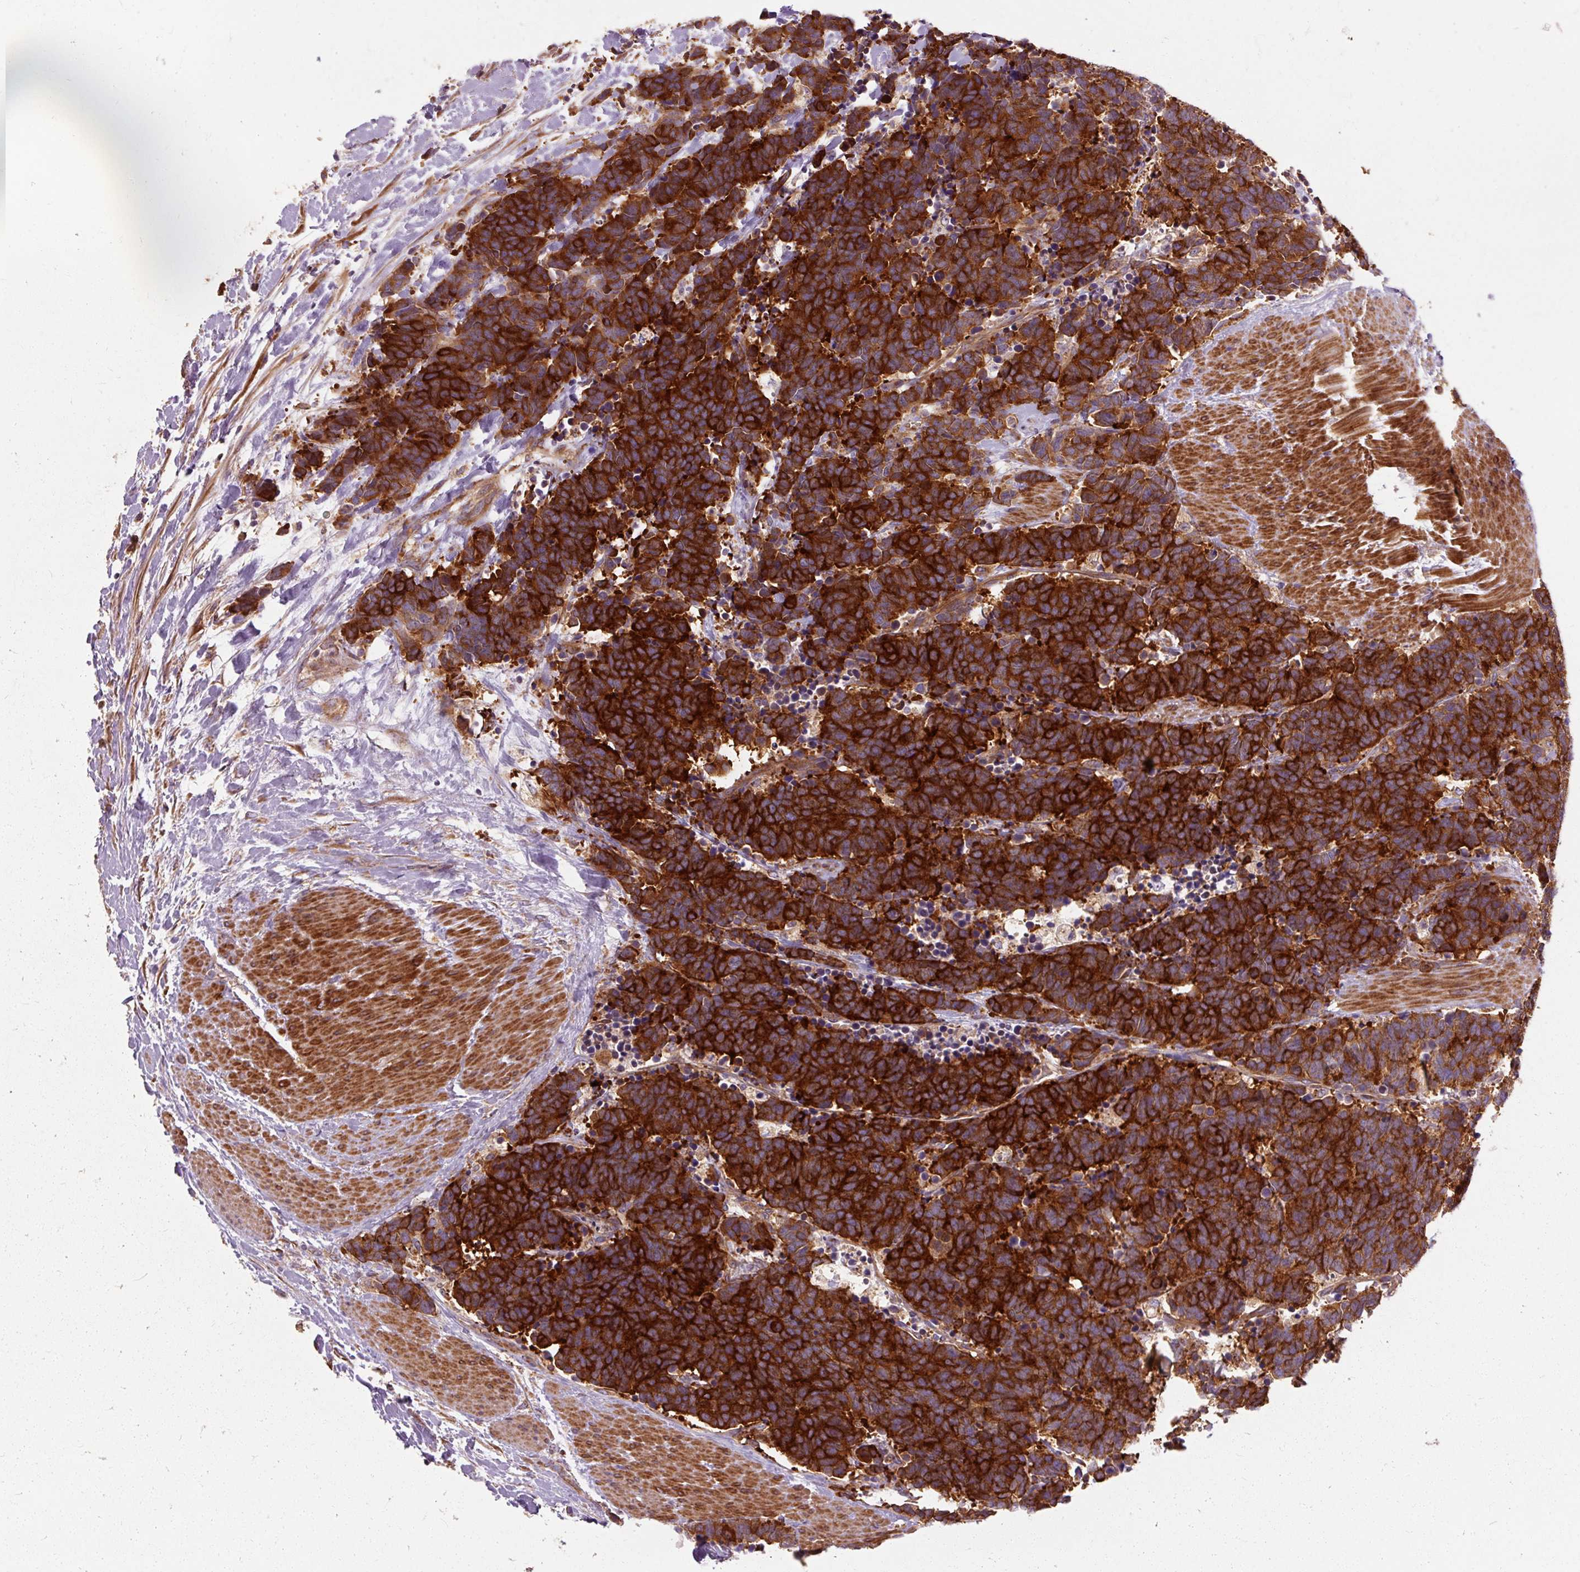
{"staining": {"intensity": "strong", "quantity": ">75%", "location": "cytoplasmic/membranous"}, "tissue": "carcinoid", "cell_type": "Tumor cells", "image_type": "cancer", "snomed": [{"axis": "morphology", "description": "Carcinoma, NOS"}, {"axis": "morphology", "description": "Carcinoid, malignant, NOS"}, {"axis": "topography", "description": "Prostate"}], "caption": "This is an image of immunohistochemistry (IHC) staining of carcinoid, which shows strong expression in the cytoplasmic/membranous of tumor cells.", "gene": "TBC1D4", "patient": {"sex": "male", "age": 57}}